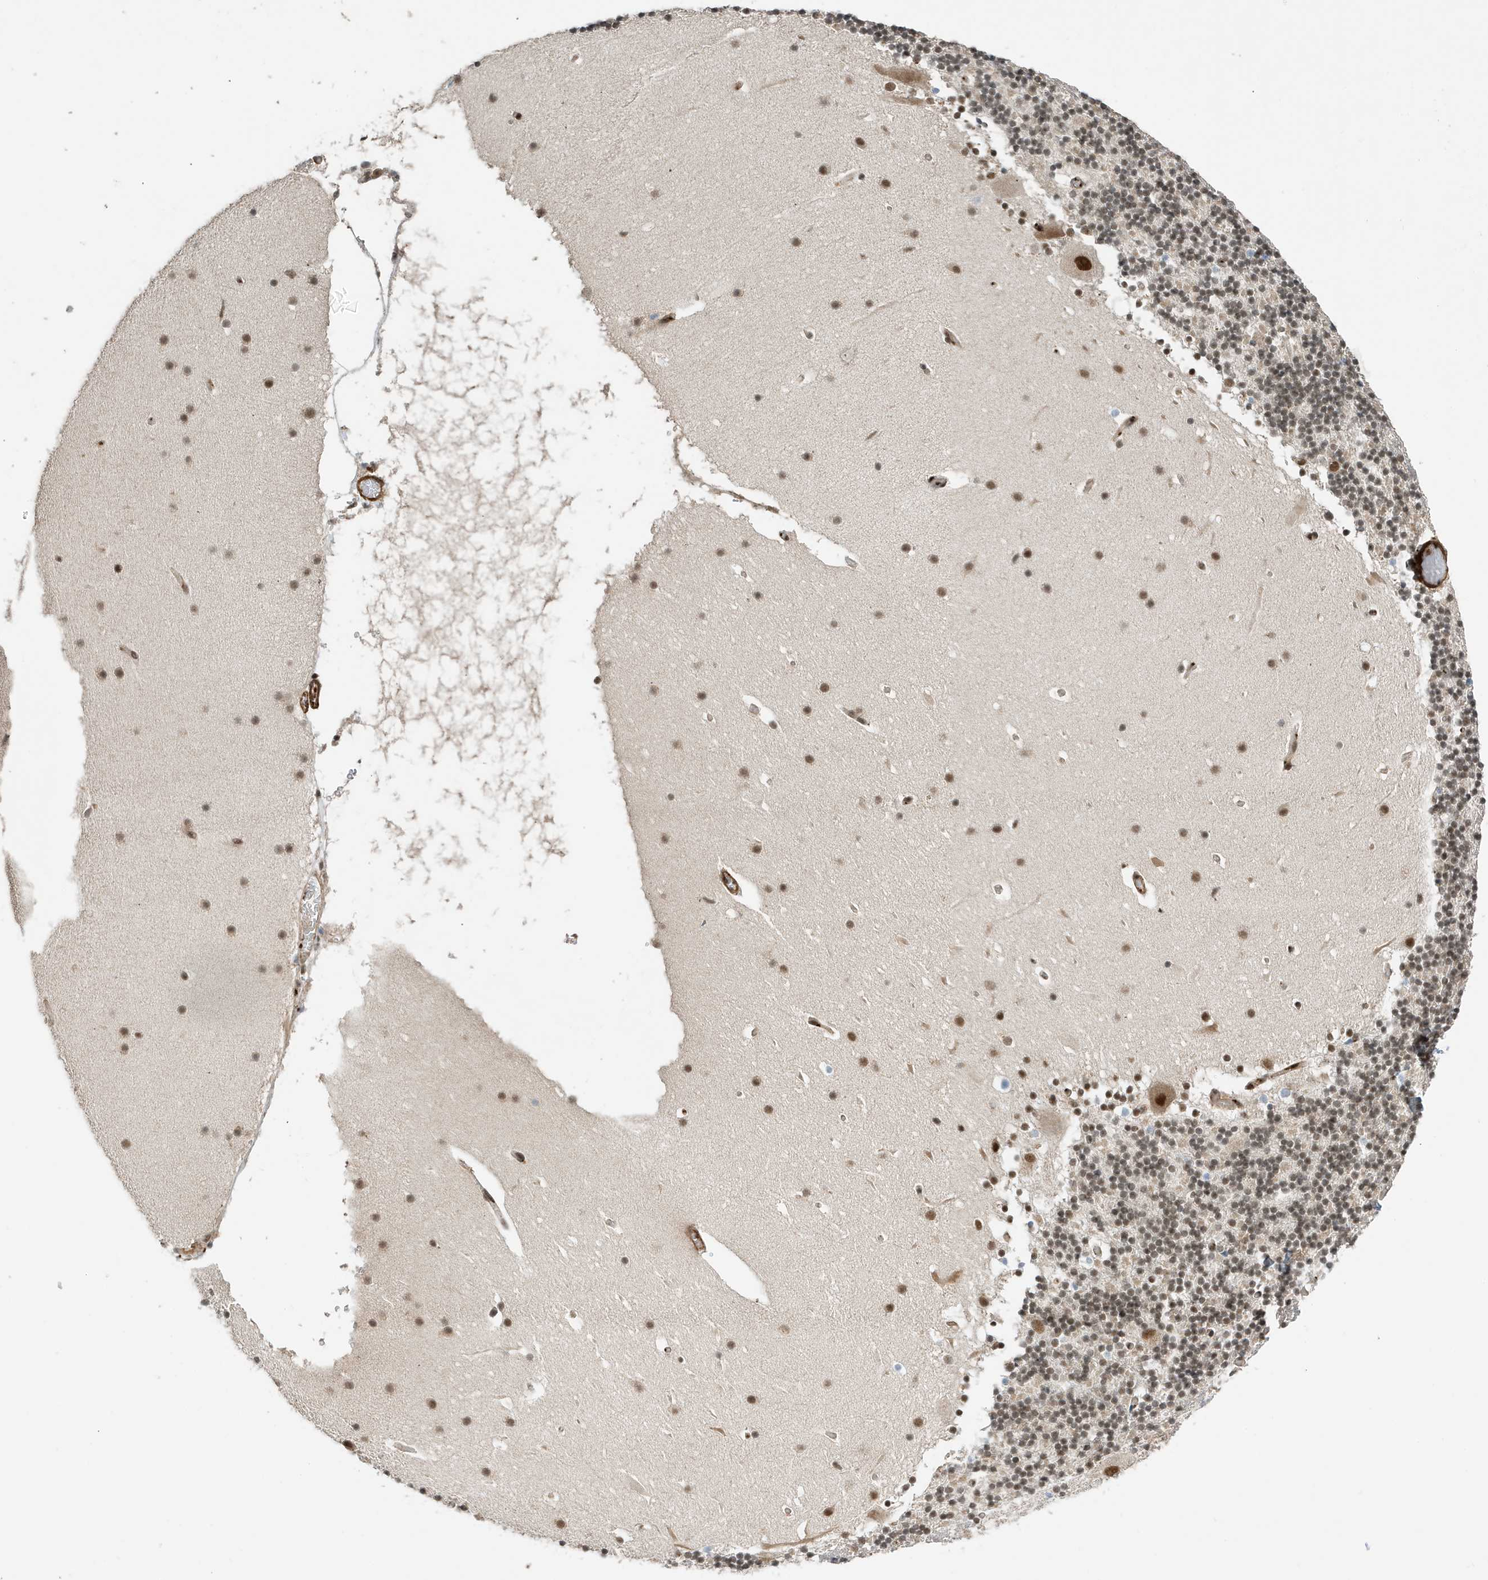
{"staining": {"intensity": "weak", "quantity": "25%-75%", "location": "nuclear"}, "tissue": "cerebellum", "cell_type": "Cells in granular layer", "image_type": "normal", "snomed": [{"axis": "morphology", "description": "Normal tissue, NOS"}, {"axis": "topography", "description": "Cerebellum"}], "caption": "High-magnification brightfield microscopy of unremarkable cerebellum stained with DAB (brown) and counterstained with hematoxylin (blue). cells in granular layer exhibit weak nuclear staining is present in about25%-75% of cells.", "gene": "MAST3", "patient": {"sex": "male", "age": 57}}